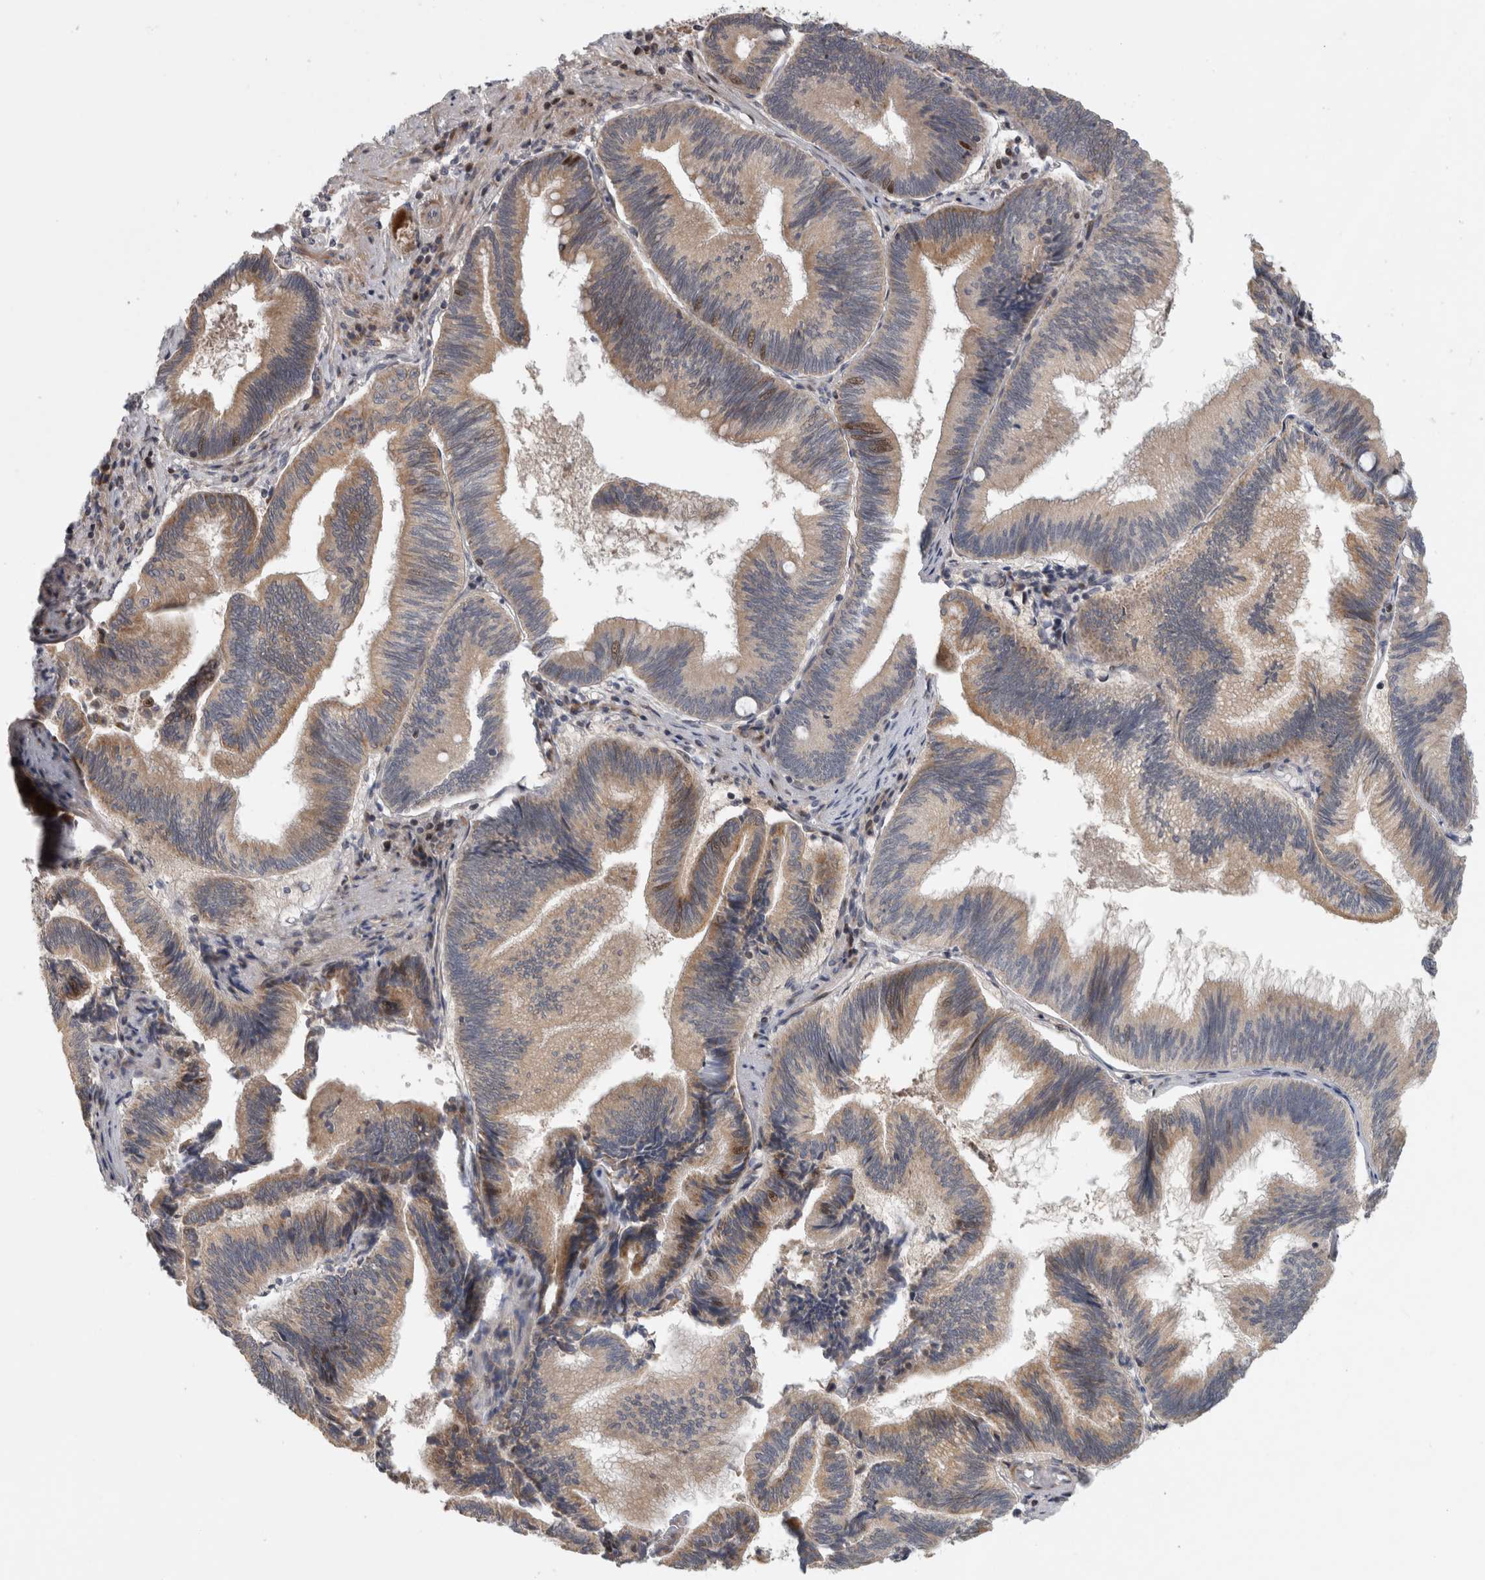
{"staining": {"intensity": "strong", "quantity": "<25%", "location": "cytoplasmic/membranous,nuclear"}, "tissue": "pancreatic cancer", "cell_type": "Tumor cells", "image_type": "cancer", "snomed": [{"axis": "morphology", "description": "Adenocarcinoma, NOS"}, {"axis": "topography", "description": "Pancreas"}], "caption": "Immunohistochemistry photomicrograph of neoplastic tissue: pancreatic adenocarcinoma stained using immunohistochemistry exhibits medium levels of strong protein expression localized specifically in the cytoplasmic/membranous and nuclear of tumor cells, appearing as a cytoplasmic/membranous and nuclear brown color.", "gene": "RBM48", "patient": {"sex": "male", "age": 82}}